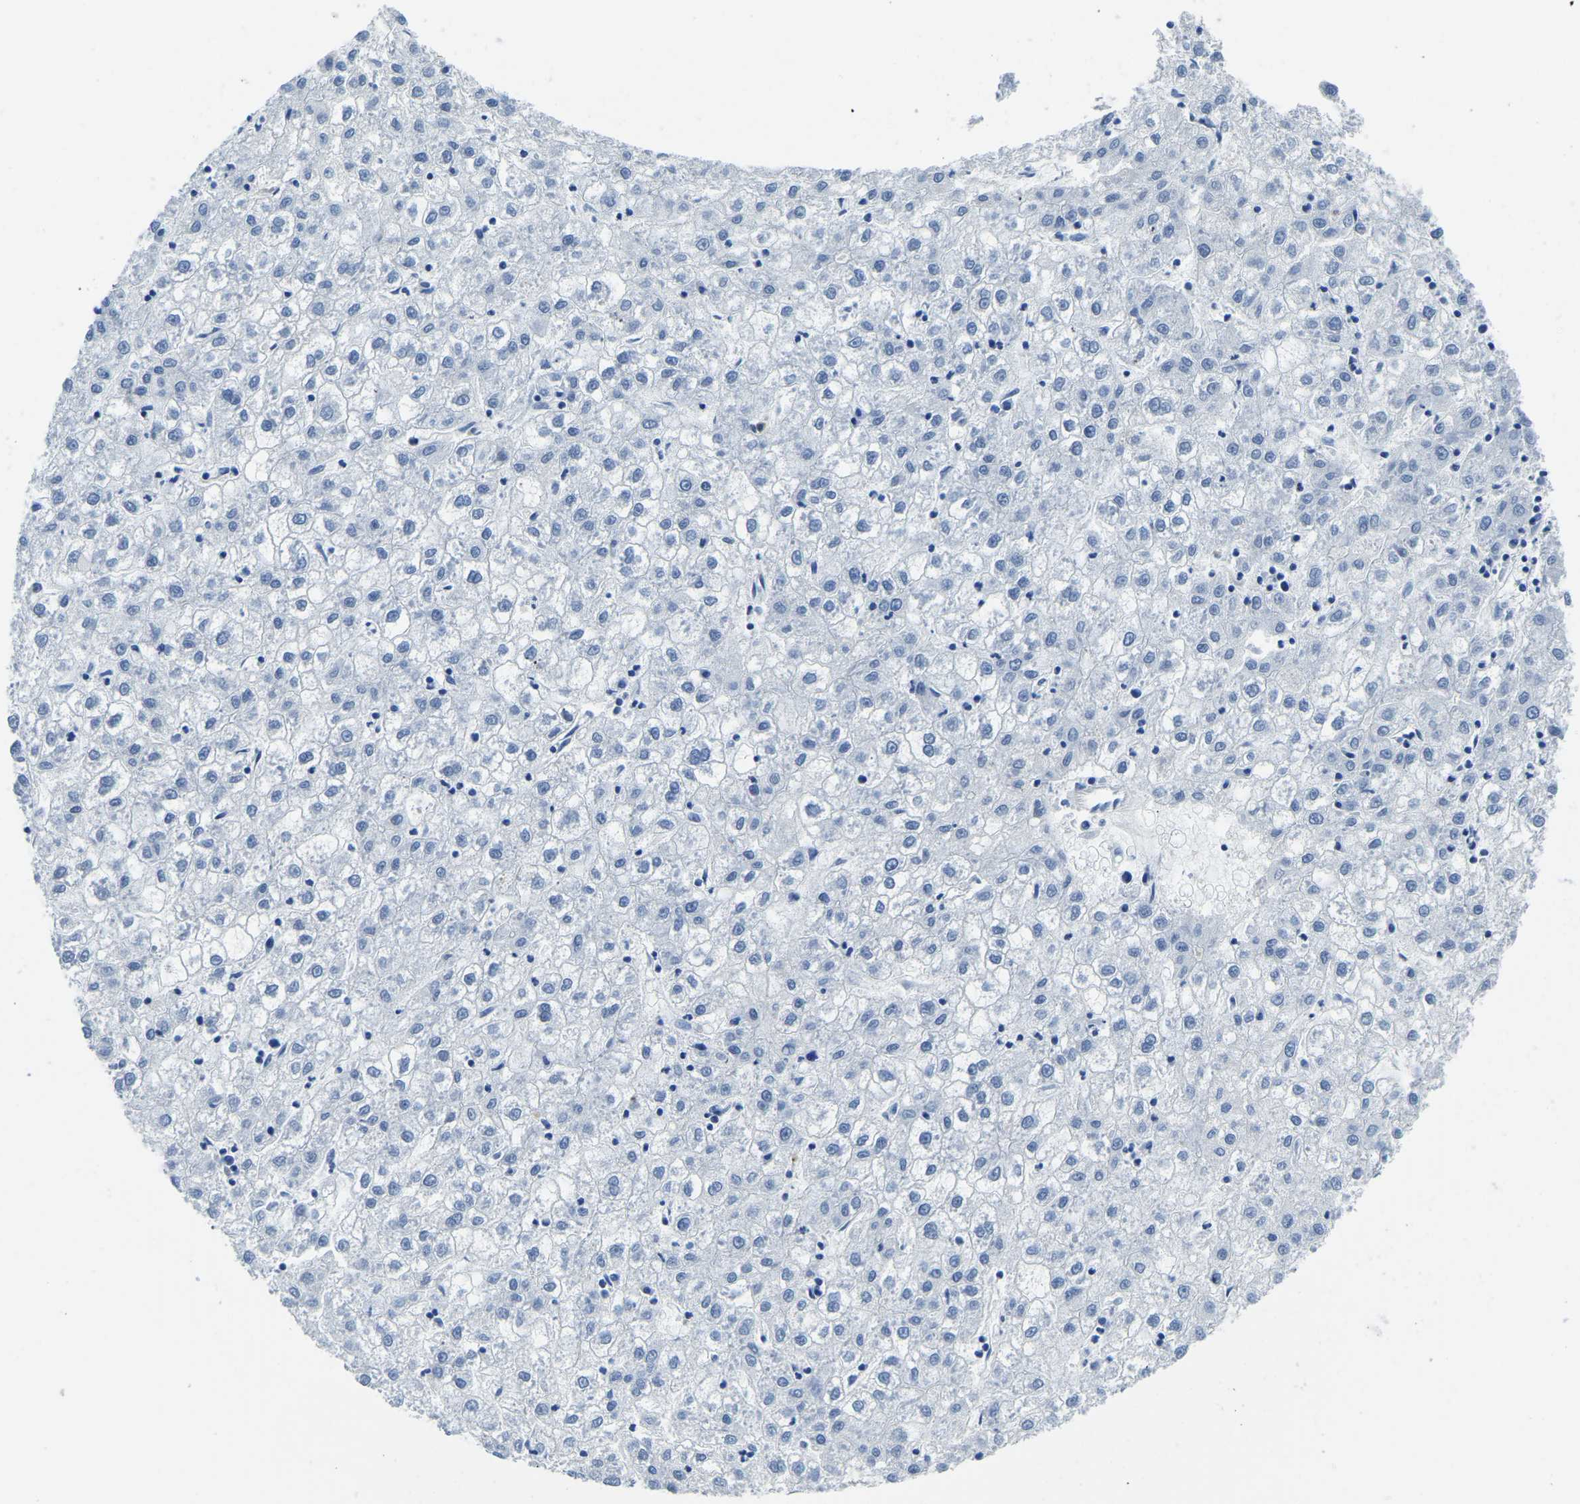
{"staining": {"intensity": "negative", "quantity": "none", "location": "none"}, "tissue": "liver cancer", "cell_type": "Tumor cells", "image_type": "cancer", "snomed": [{"axis": "morphology", "description": "Carcinoma, Hepatocellular, NOS"}, {"axis": "topography", "description": "Liver"}], "caption": "Immunohistochemical staining of hepatocellular carcinoma (liver) demonstrates no significant expression in tumor cells.", "gene": "MS4A3", "patient": {"sex": "male", "age": 72}}